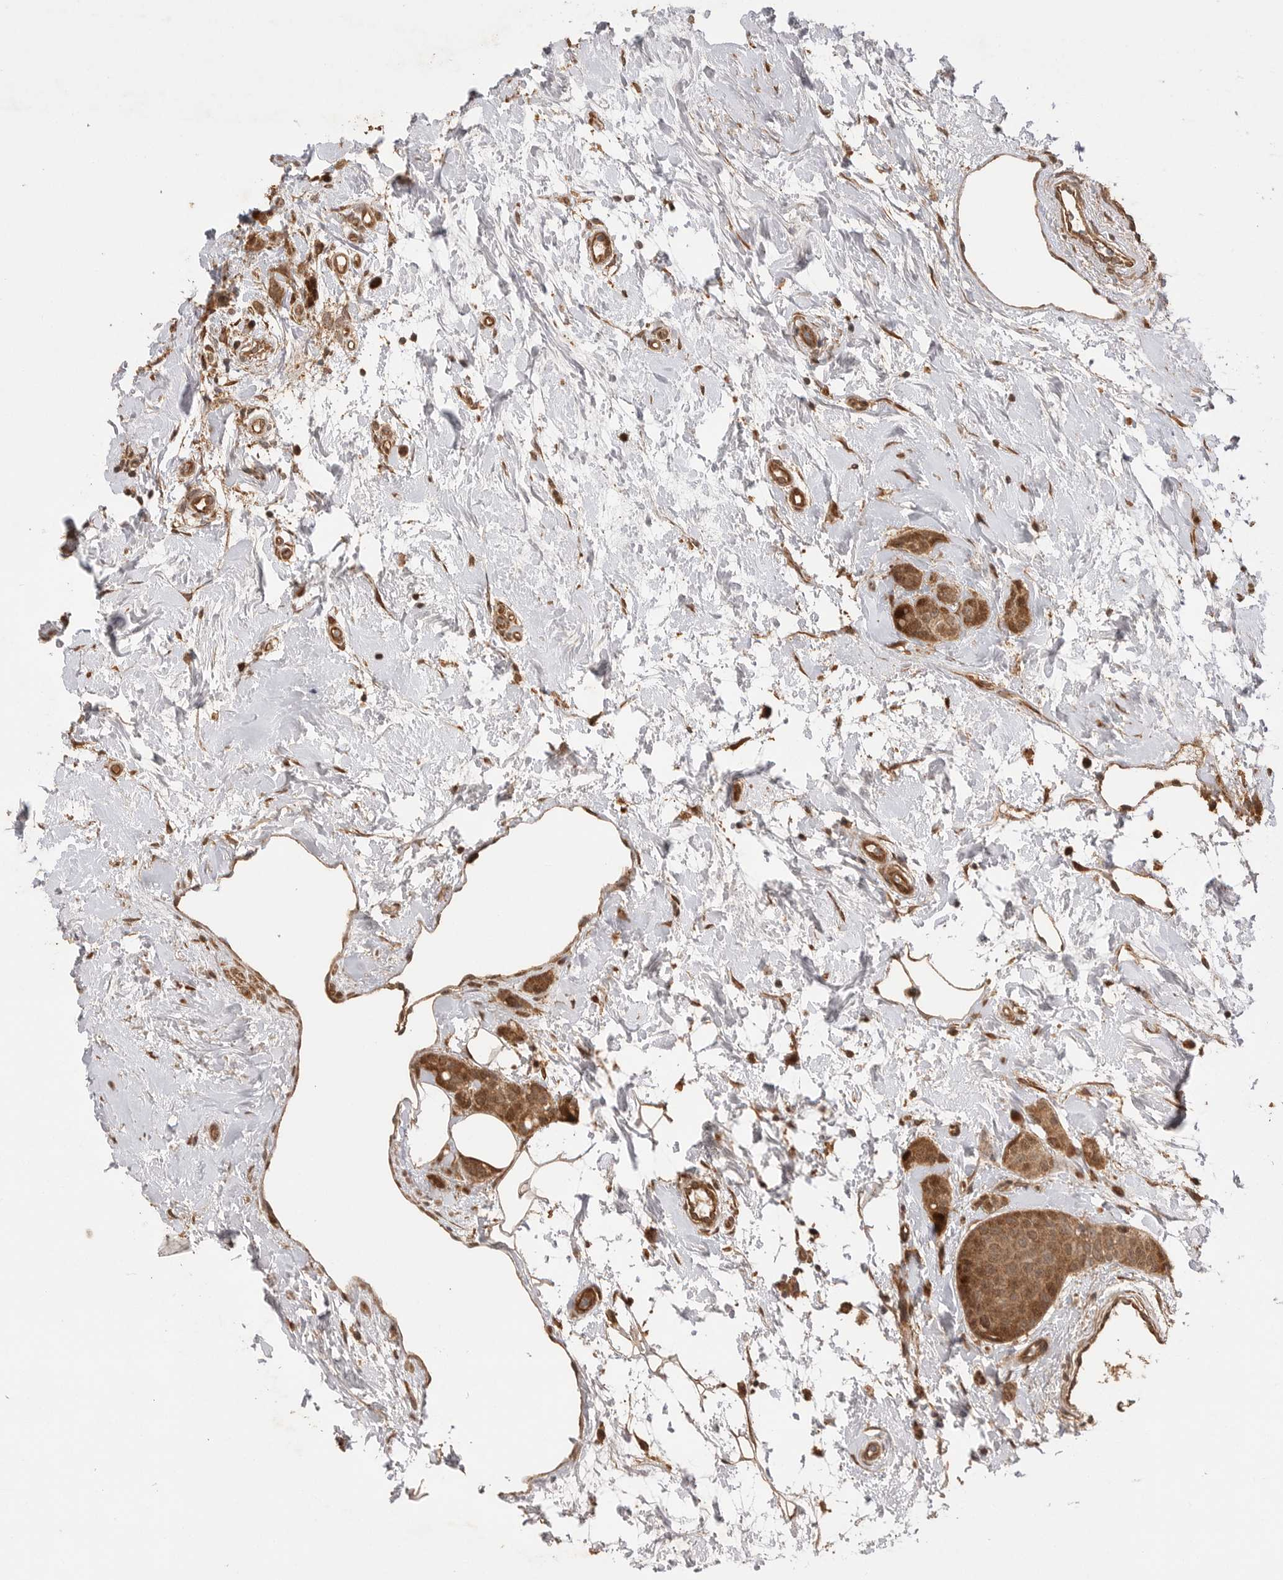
{"staining": {"intensity": "moderate", "quantity": ">75%", "location": "cytoplasmic/membranous"}, "tissue": "breast cancer", "cell_type": "Tumor cells", "image_type": "cancer", "snomed": [{"axis": "morphology", "description": "Lobular carcinoma, in situ"}, {"axis": "morphology", "description": "Lobular carcinoma"}, {"axis": "topography", "description": "Breast"}], "caption": "Moderate cytoplasmic/membranous staining for a protein is appreciated in approximately >75% of tumor cells of breast cancer using immunohistochemistry.", "gene": "BOC", "patient": {"sex": "female", "age": 41}}